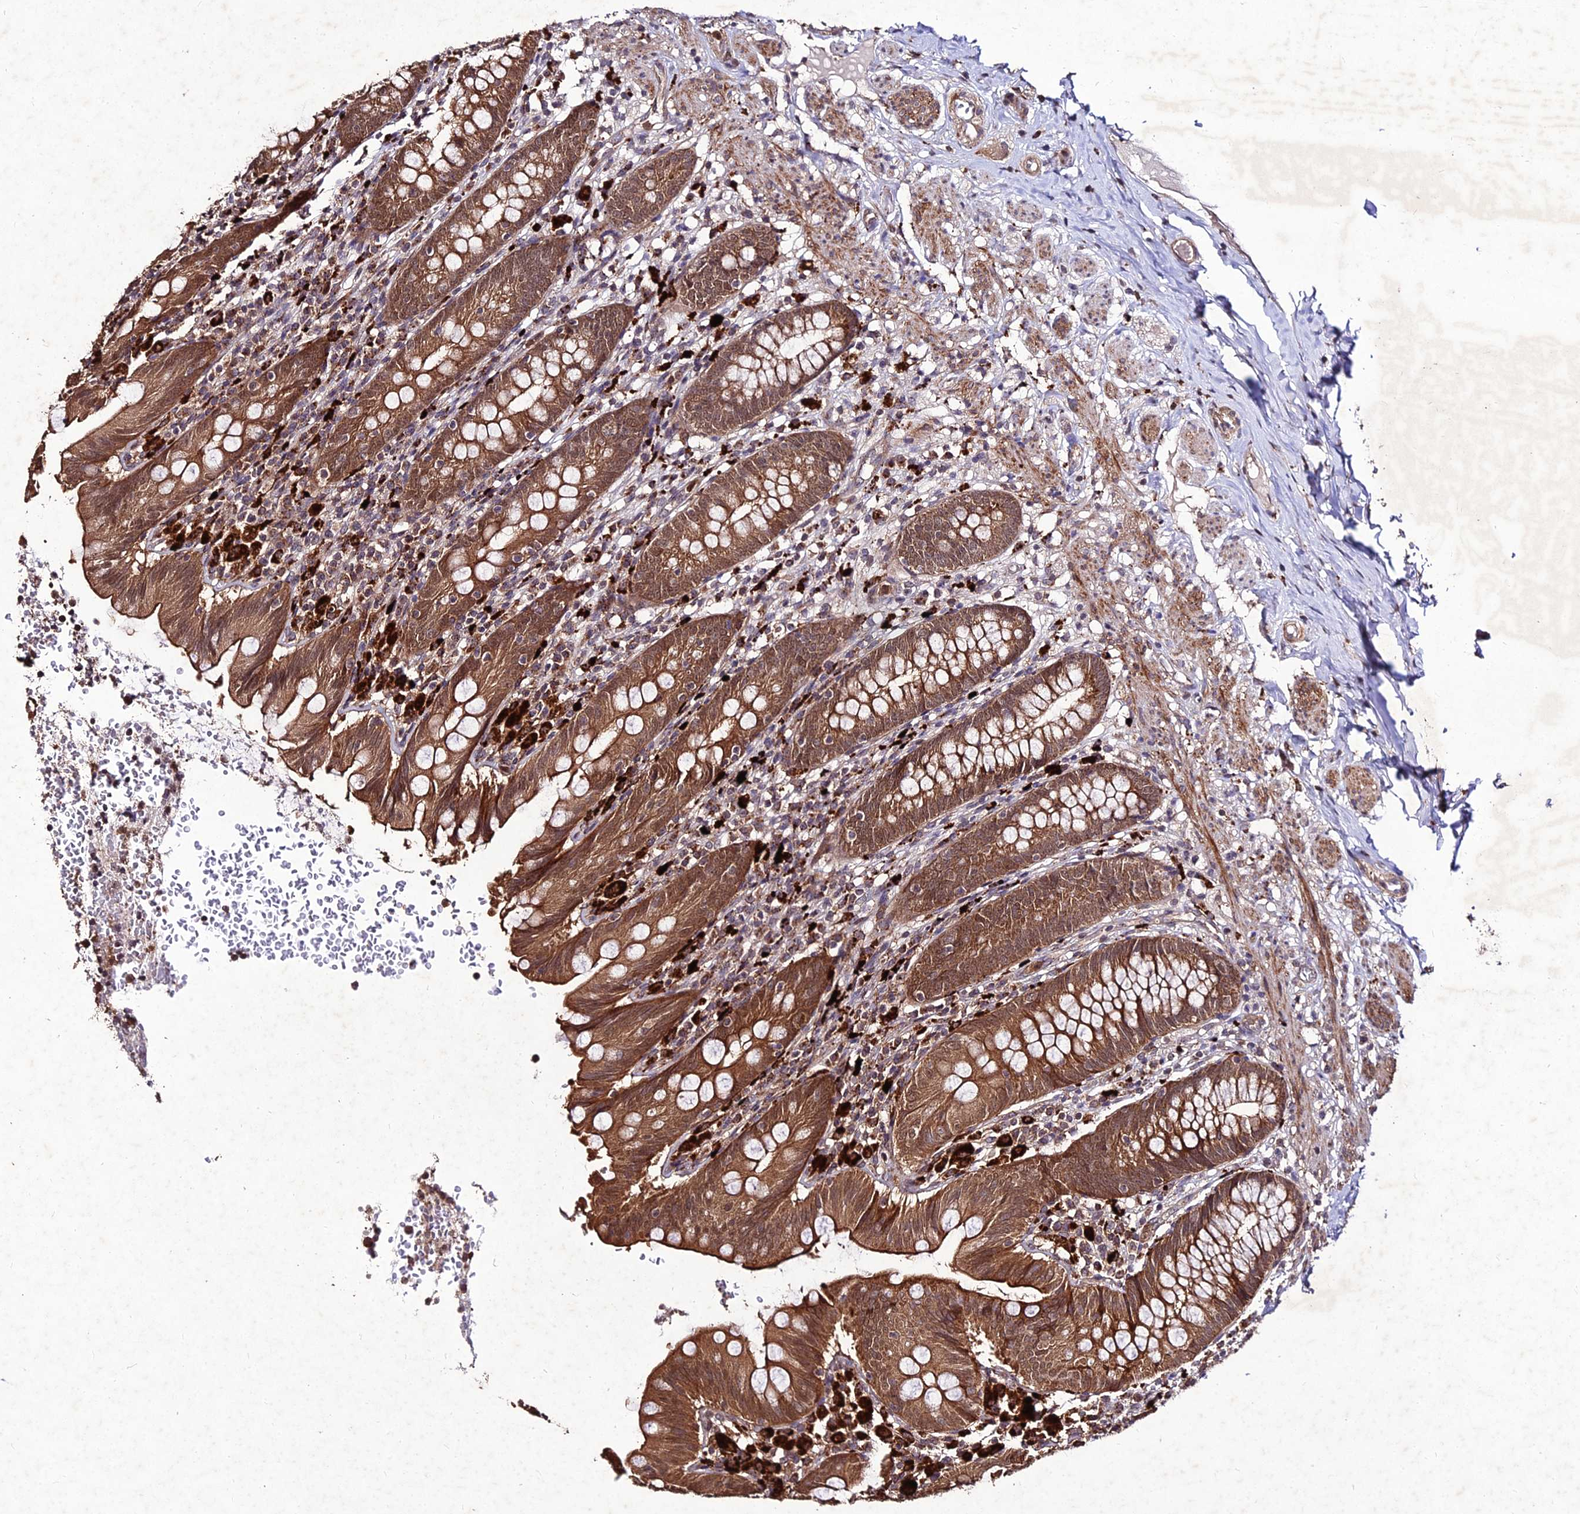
{"staining": {"intensity": "moderate", "quantity": ">75%", "location": "cytoplasmic/membranous"}, "tissue": "appendix", "cell_type": "Glandular cells", "image_type": "normal", "snomed": [{"axis": "morphology", "description": "Normal tissue, NOS"}, {"axis": "topography", "description": "Appendix"}], "caption": "Protein expression analysis of unremarkable appendix shows moderate cytoplasmic/membranous expression in about >75% of glandular cells.", "gene": "ZNF766", "patient": {"sex": "male", "age": 55}}